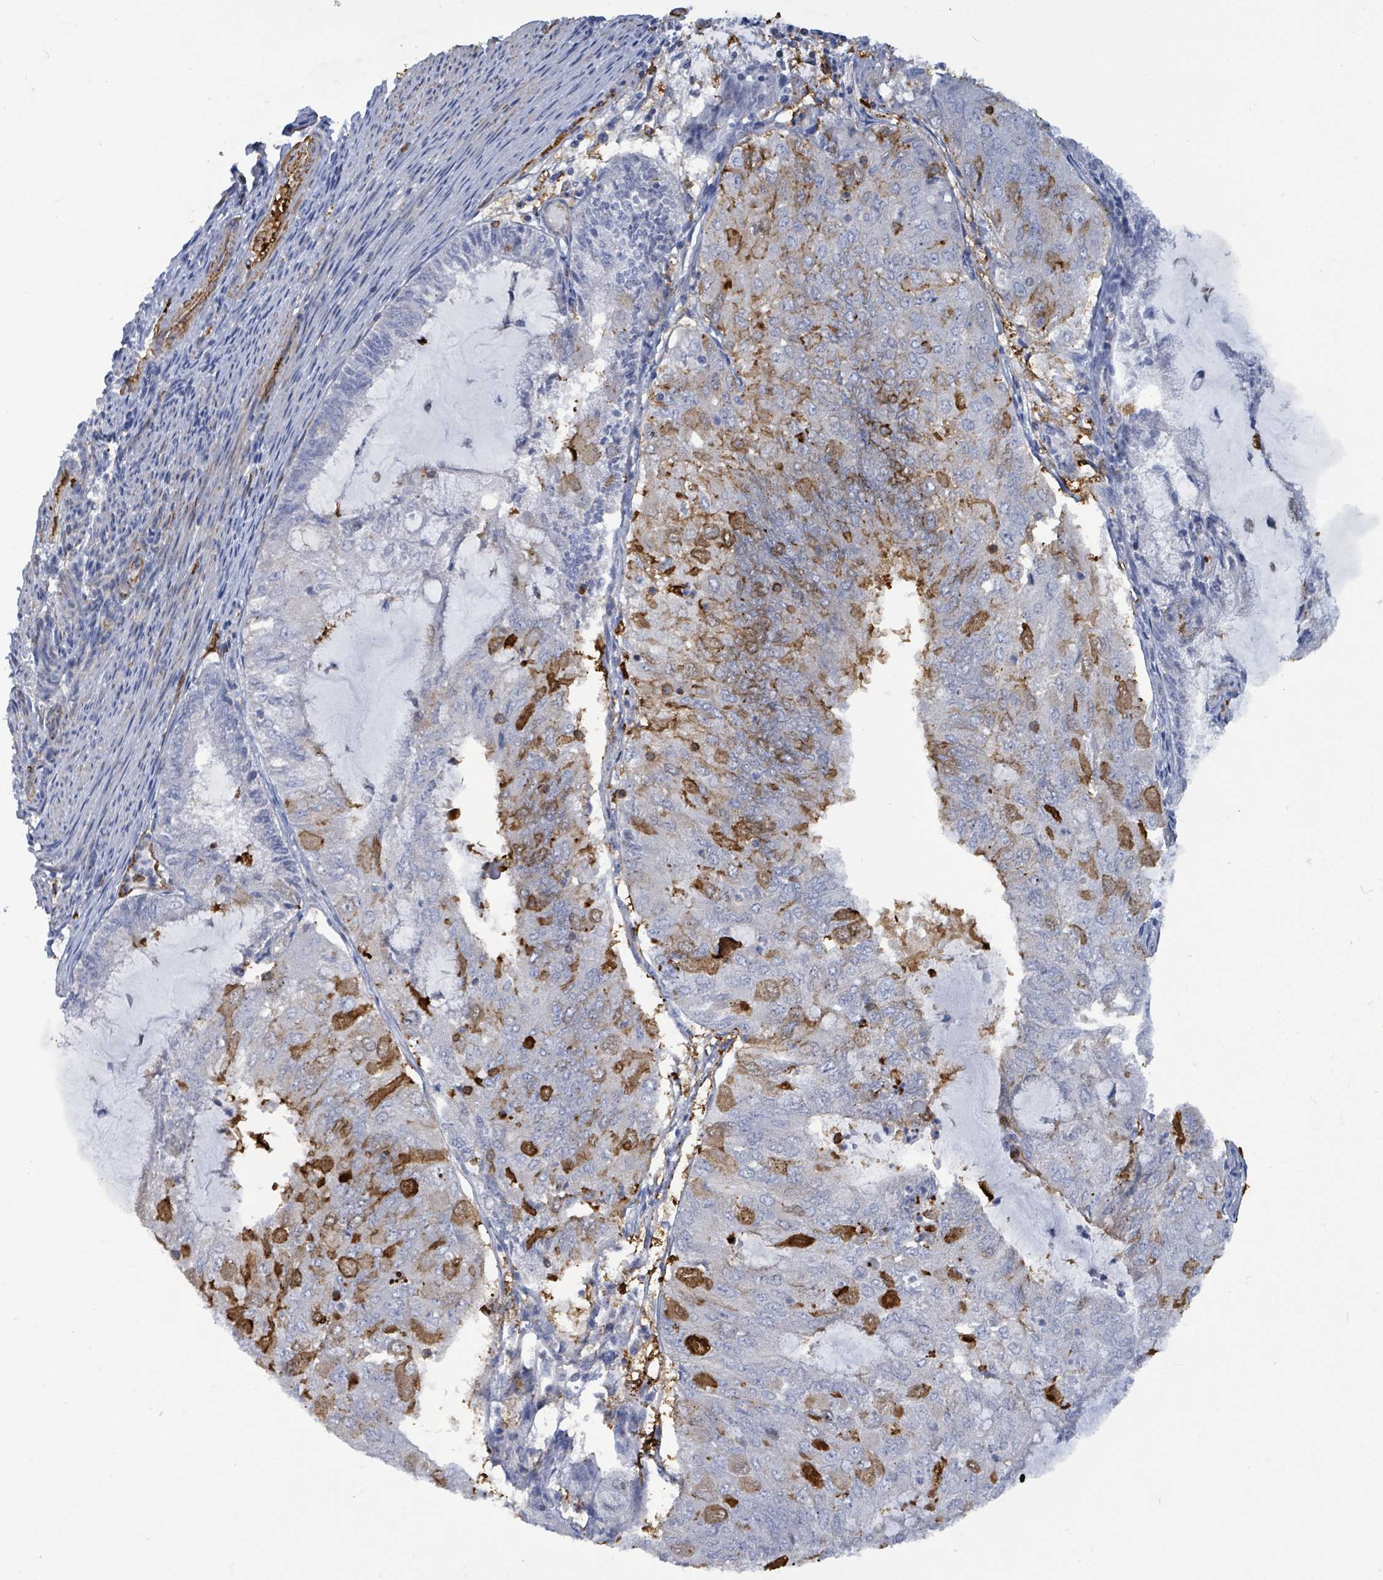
{"staining": {"intensity": "strong", "quantity": "<25%", "location": "cytoplasmic/membranous"}, "tissue": "endometrial cancer", "cell_type": "Tumor cells", "image_type": "cancer", "snomed": [{"axis": "morphology", "description": "Adenocarcinoma, NOS"}, {"axis": "topography", "description": "Endometrium"}], "caption": "The histopathology image exhibits a brown stain indicating the presence of a protein in the cytoplasmic/membranous of tumor cells in endometrial cancer (adenocarcinoma).", "gene": "PRKRIP1", "patient": {"sex": "female", "age": 81}}